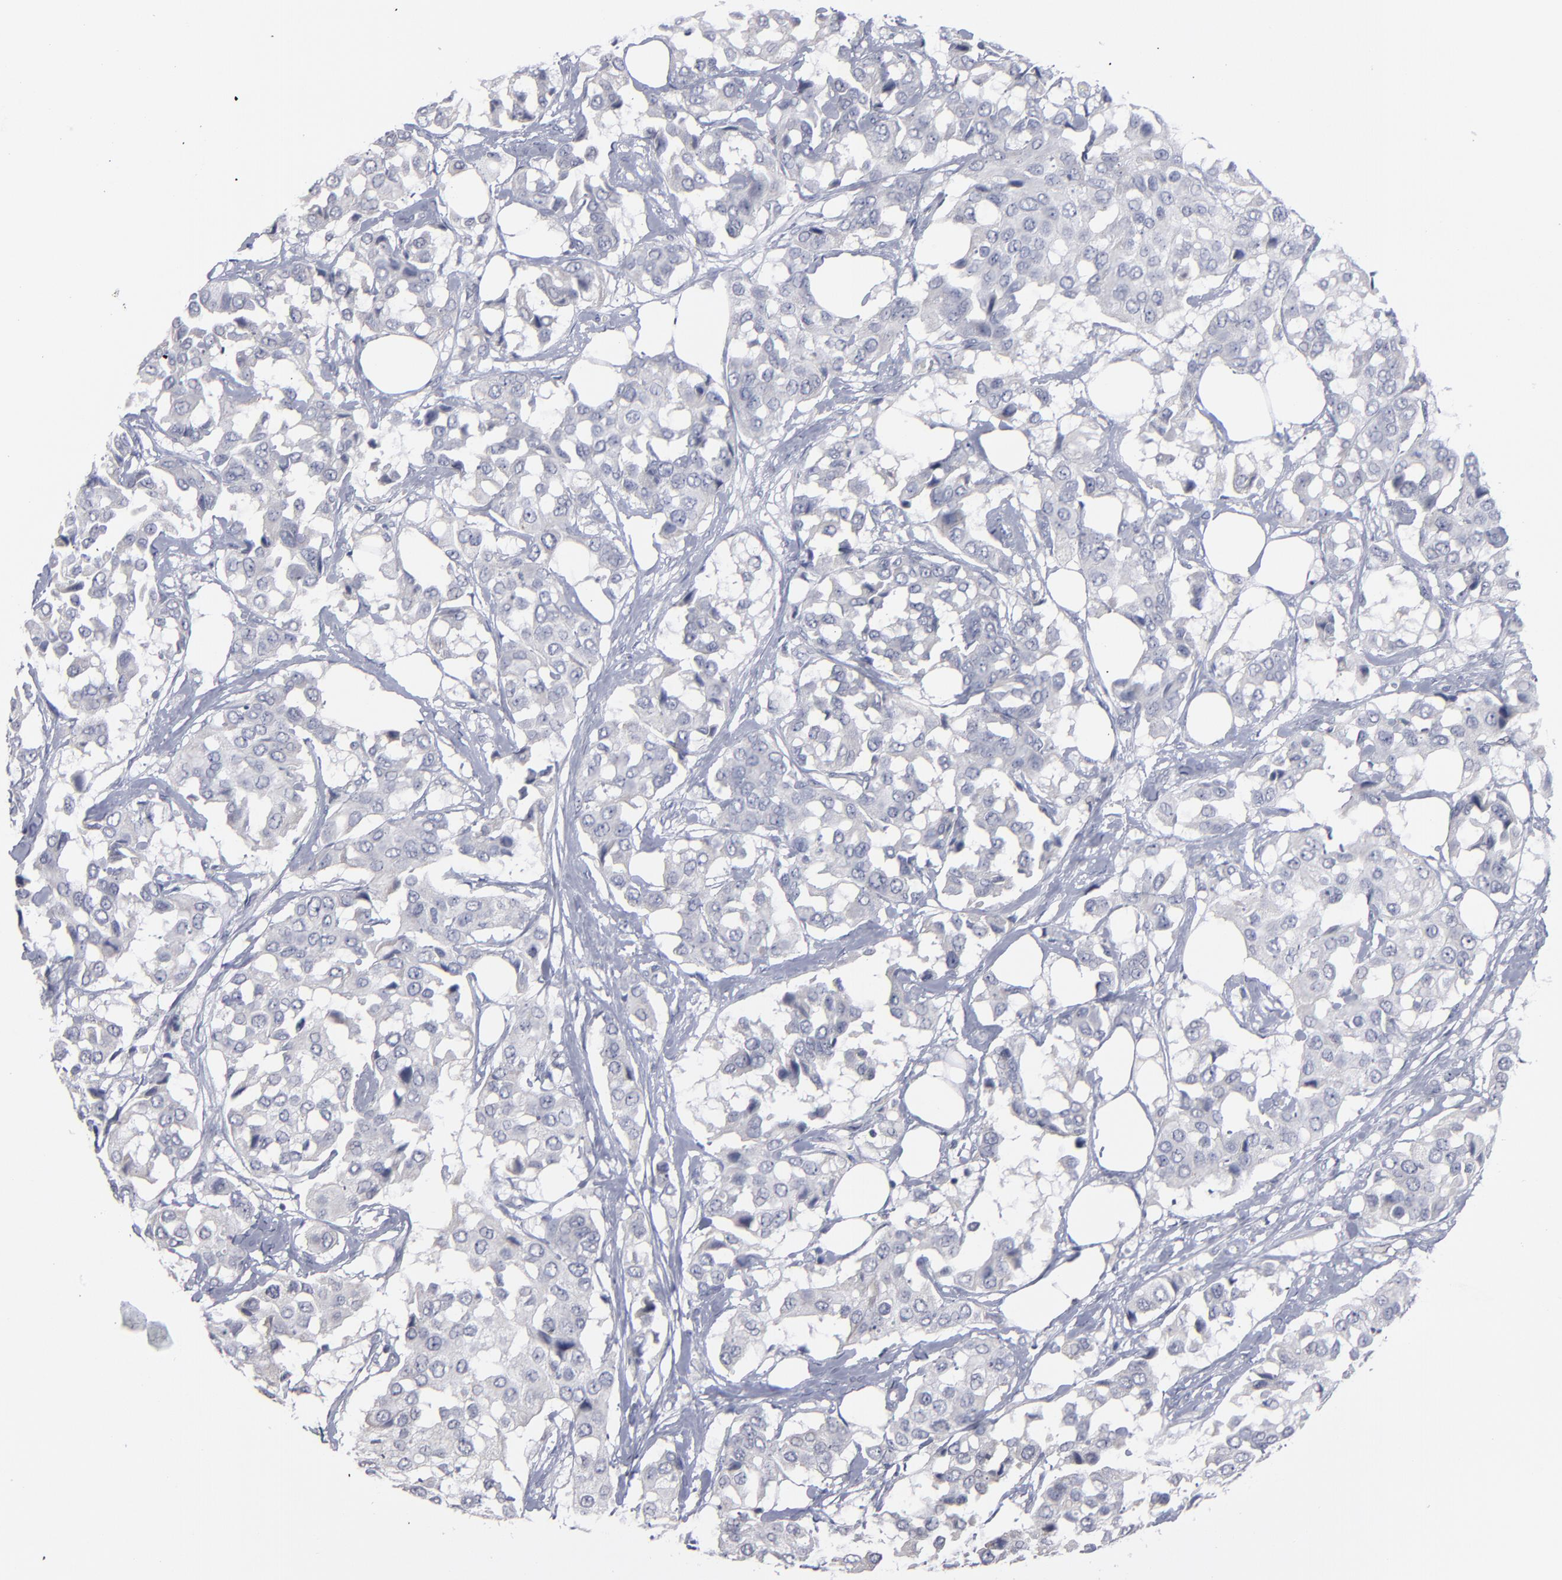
{"staining": {"intensity": "negative", "quantity": "none", "location": "none"}, "tissue": "breast cancer", "cell_type": "Tumor cells", "image_type": "cancer", "snomed": [{"axis": "morphology", "description": "Duct carcinoma"}, {"axis": "topography", "description": "Breast"}], "caption": "High magnification brightfield microscopy of breast cancer stained with DAB (brown) and counterstained with hematoxylin (blue): tumor cells show no significant positivity.", "gene": "RPH3A", "patient": {"sex": "female", "age": 80}}